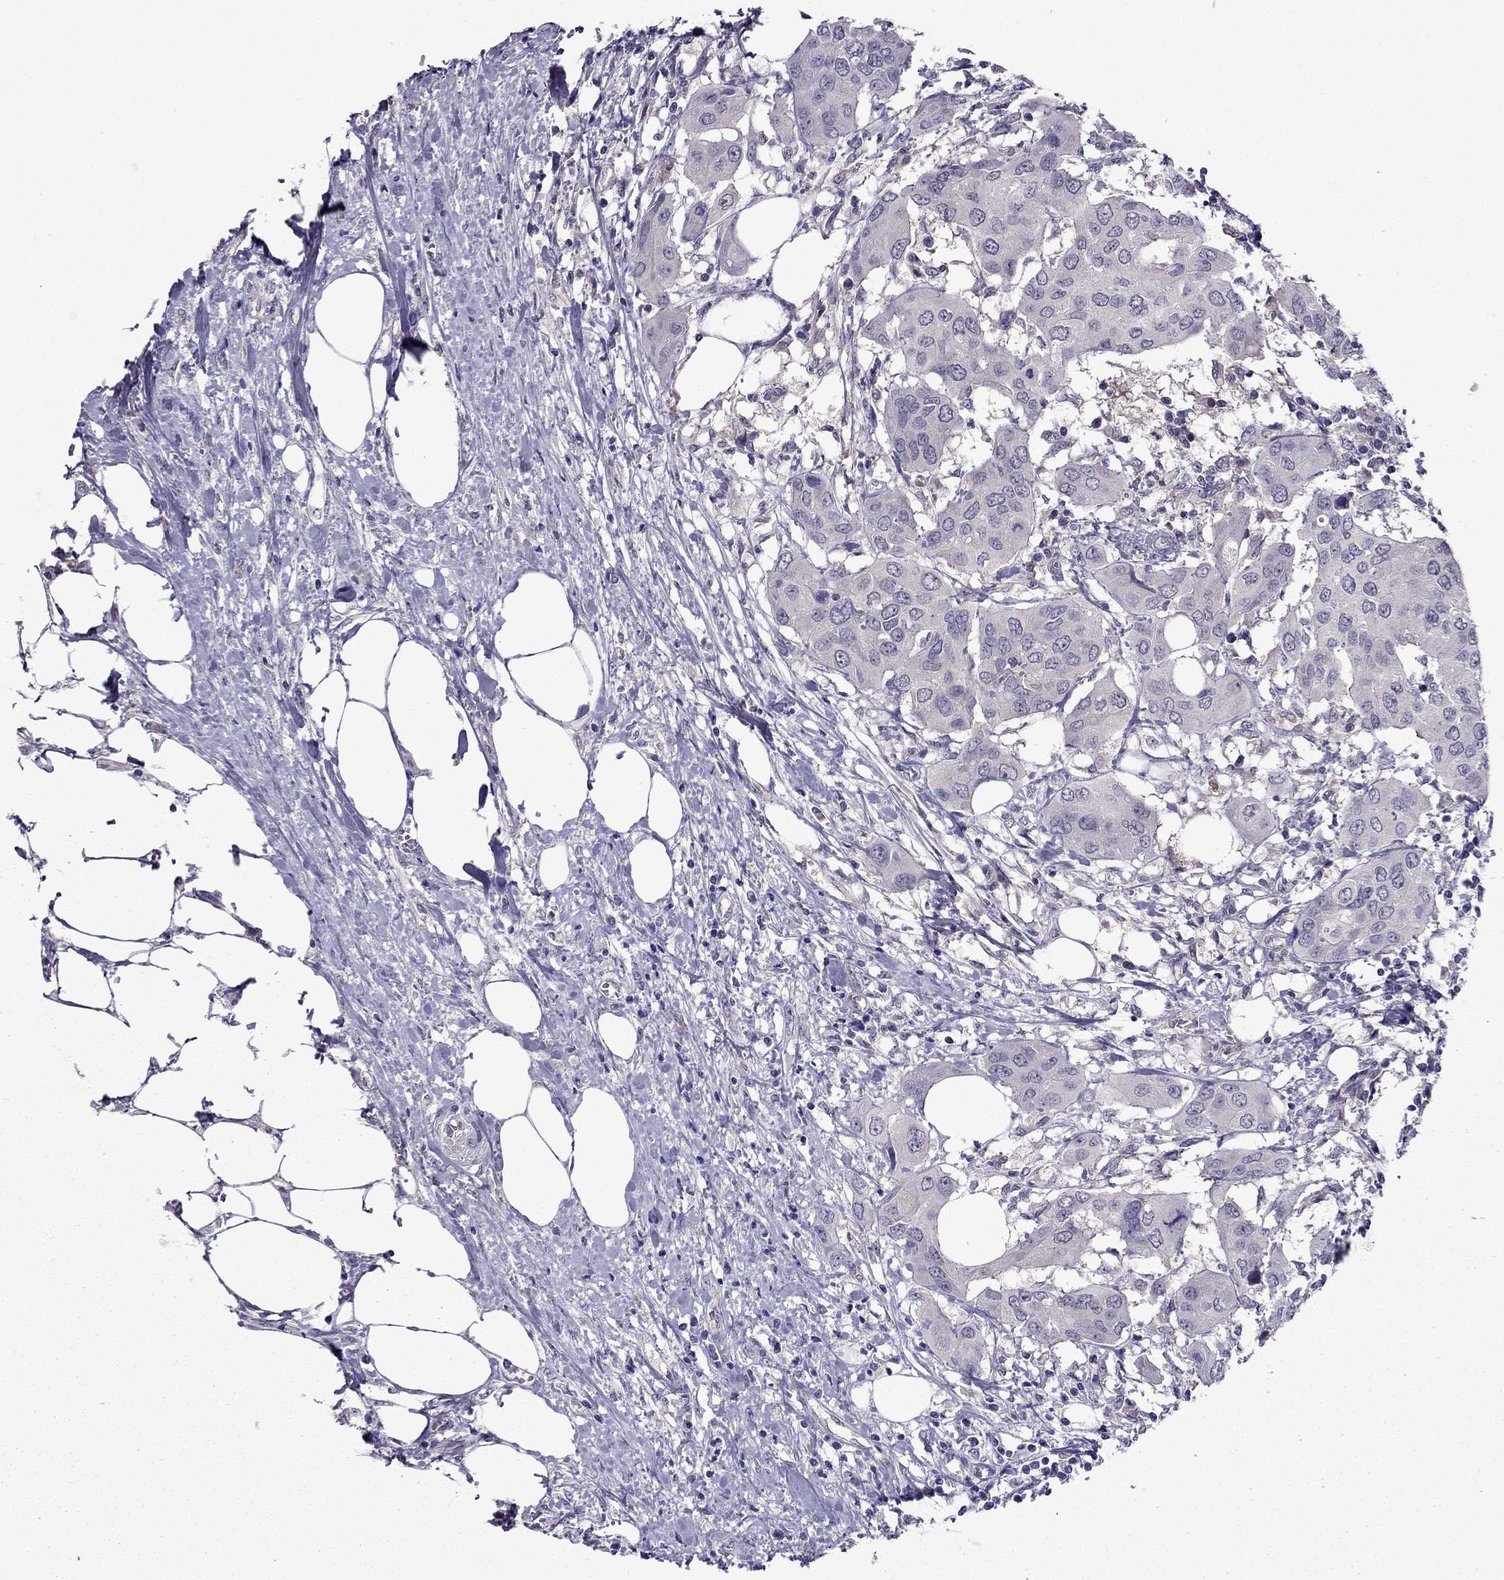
{"staining": {"intensity": "negative", "quantity": "none", "location": "none"}, "tissue": "urothelial cancer", "cell_type": "Tumor cells", "image_type": "cancer", "snomed": [{"axis": "morphology", "description": "Urothelial carcinoma, NOS"}, {"axis": "morphology", "description": "Urothelial carcinoma, High grade"}, {"axis": "topography", "description": "Urinary bladder"}], "caption": "A high-resolution photomicrograph shows immunohistochemistry staining of urothelial cancer, which exhibits no significant positivity in tumor cells.", "gene": "CDK5", "patient": {"sex": "male", "age": 63}}